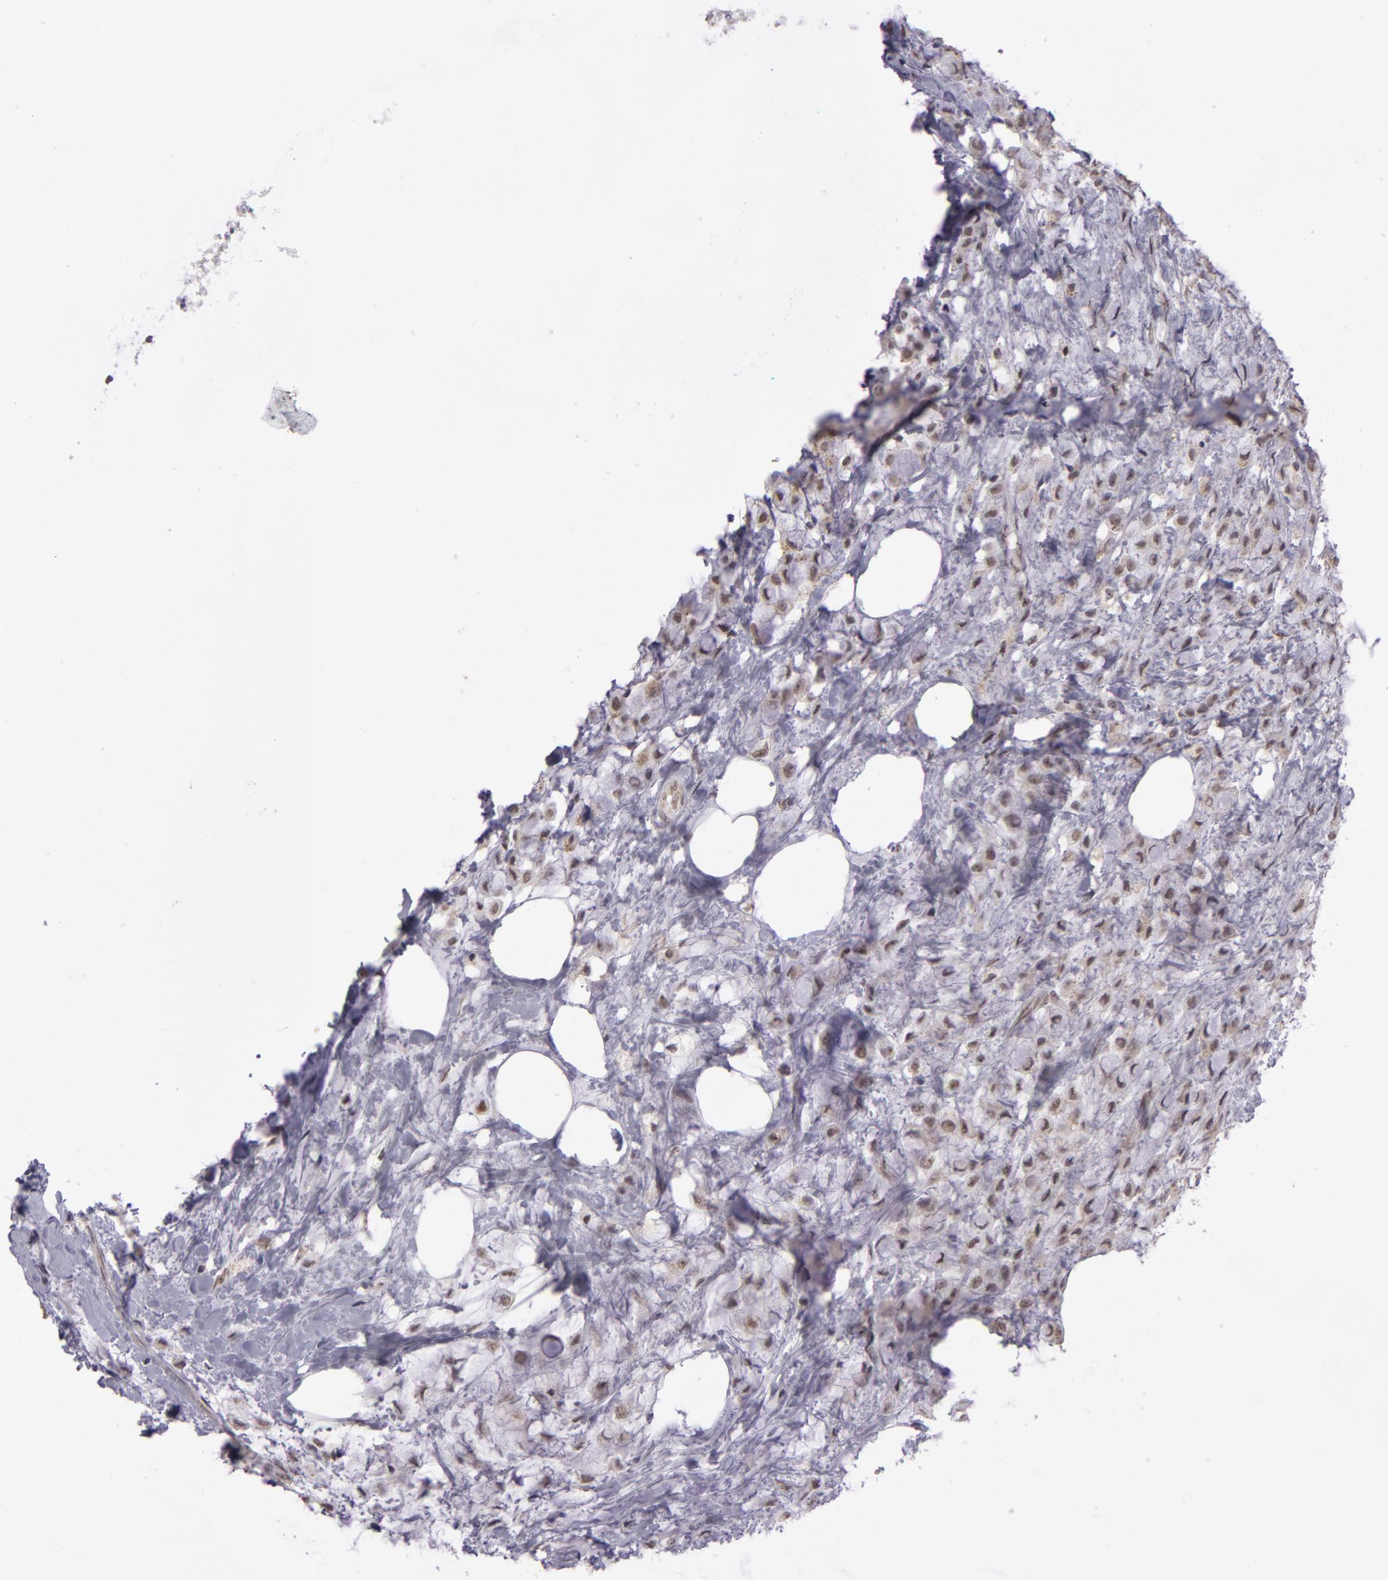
{"staining": {"intensity": "negative", "quantity": "none", "location": "none"}, "tissue": "breast cancer", "cell_type": "Tumor cells", "image_type": "cancer", "snomed": [{"axis": "morphology", "description": "Lobular carcinoma"}, {"axis": "topography", "description": "Breast"}], "caption": "Immunohistochemical staining of lobular carcinoma (breast) demonstrates no significant expression in tumor cells.", "gene": "RRP7A", "patient": {"sex": "female", "age": 85}}